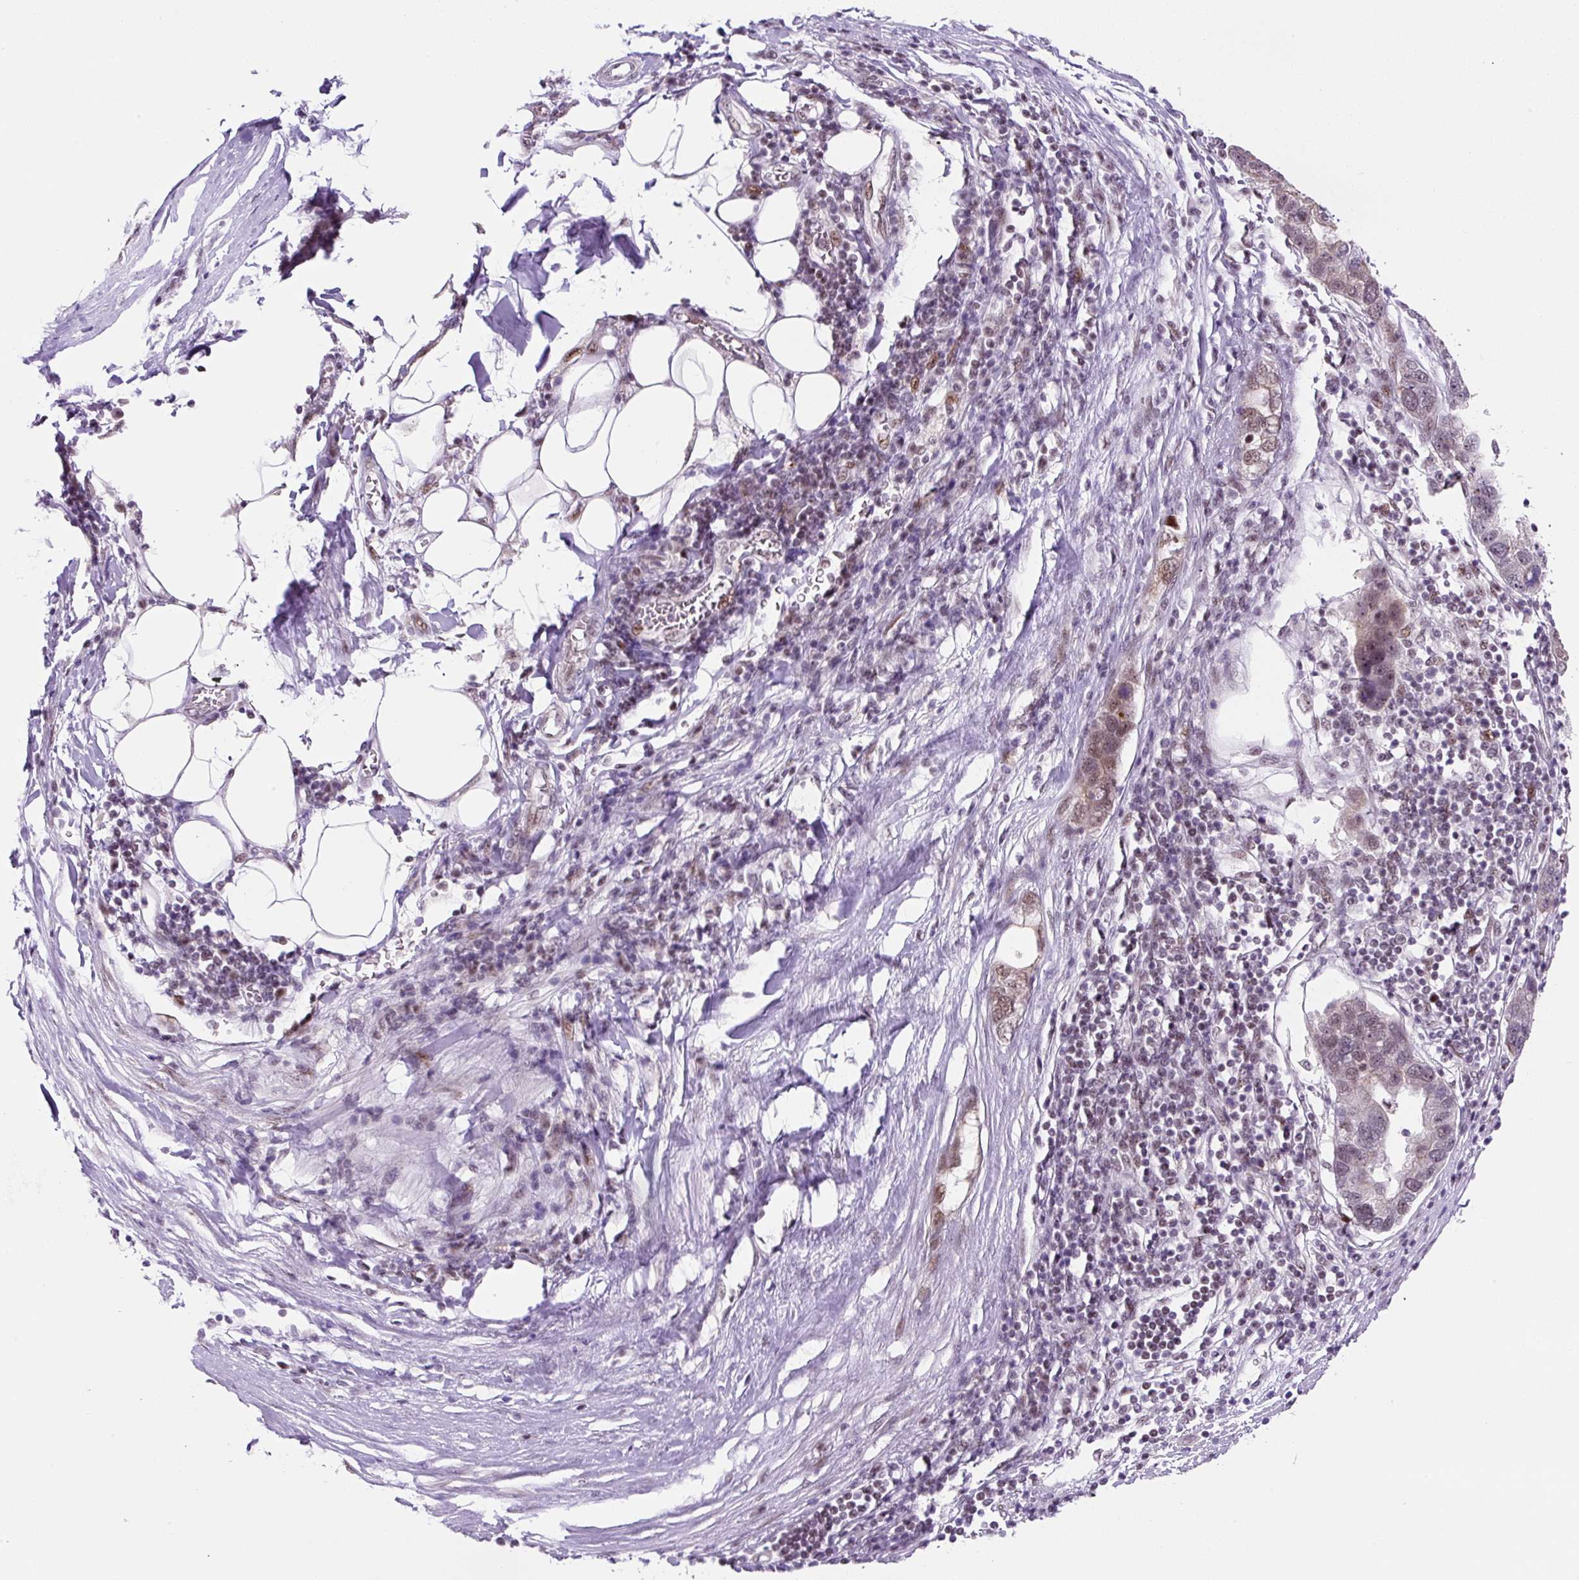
{"staining": {"intensity": "weak", "quantity": "<25%", "location": "nuclear"}, "tissue": "pancreatic cancer", "cell_type": "Tumor cells", "image_type": "cancer", "snomed": [{"axis": "morphology", "description": "Adenocarcinoma, NOS"}, {"axis": "topography", "description": "Pancreas"}], "caption": "Protein analysis of pancreatic adenocarcinoma demonstrates no significant staining in tumor cells. (Stains: DAB (3,3'-diaminobenzidine) immunohistochemistry (IHC) with hematoxylin counter stain, Microscopy: brightfield microscopy at high magnification).", "gene": "TAF1A", "patient": {"sex": "female", "age": 61}}